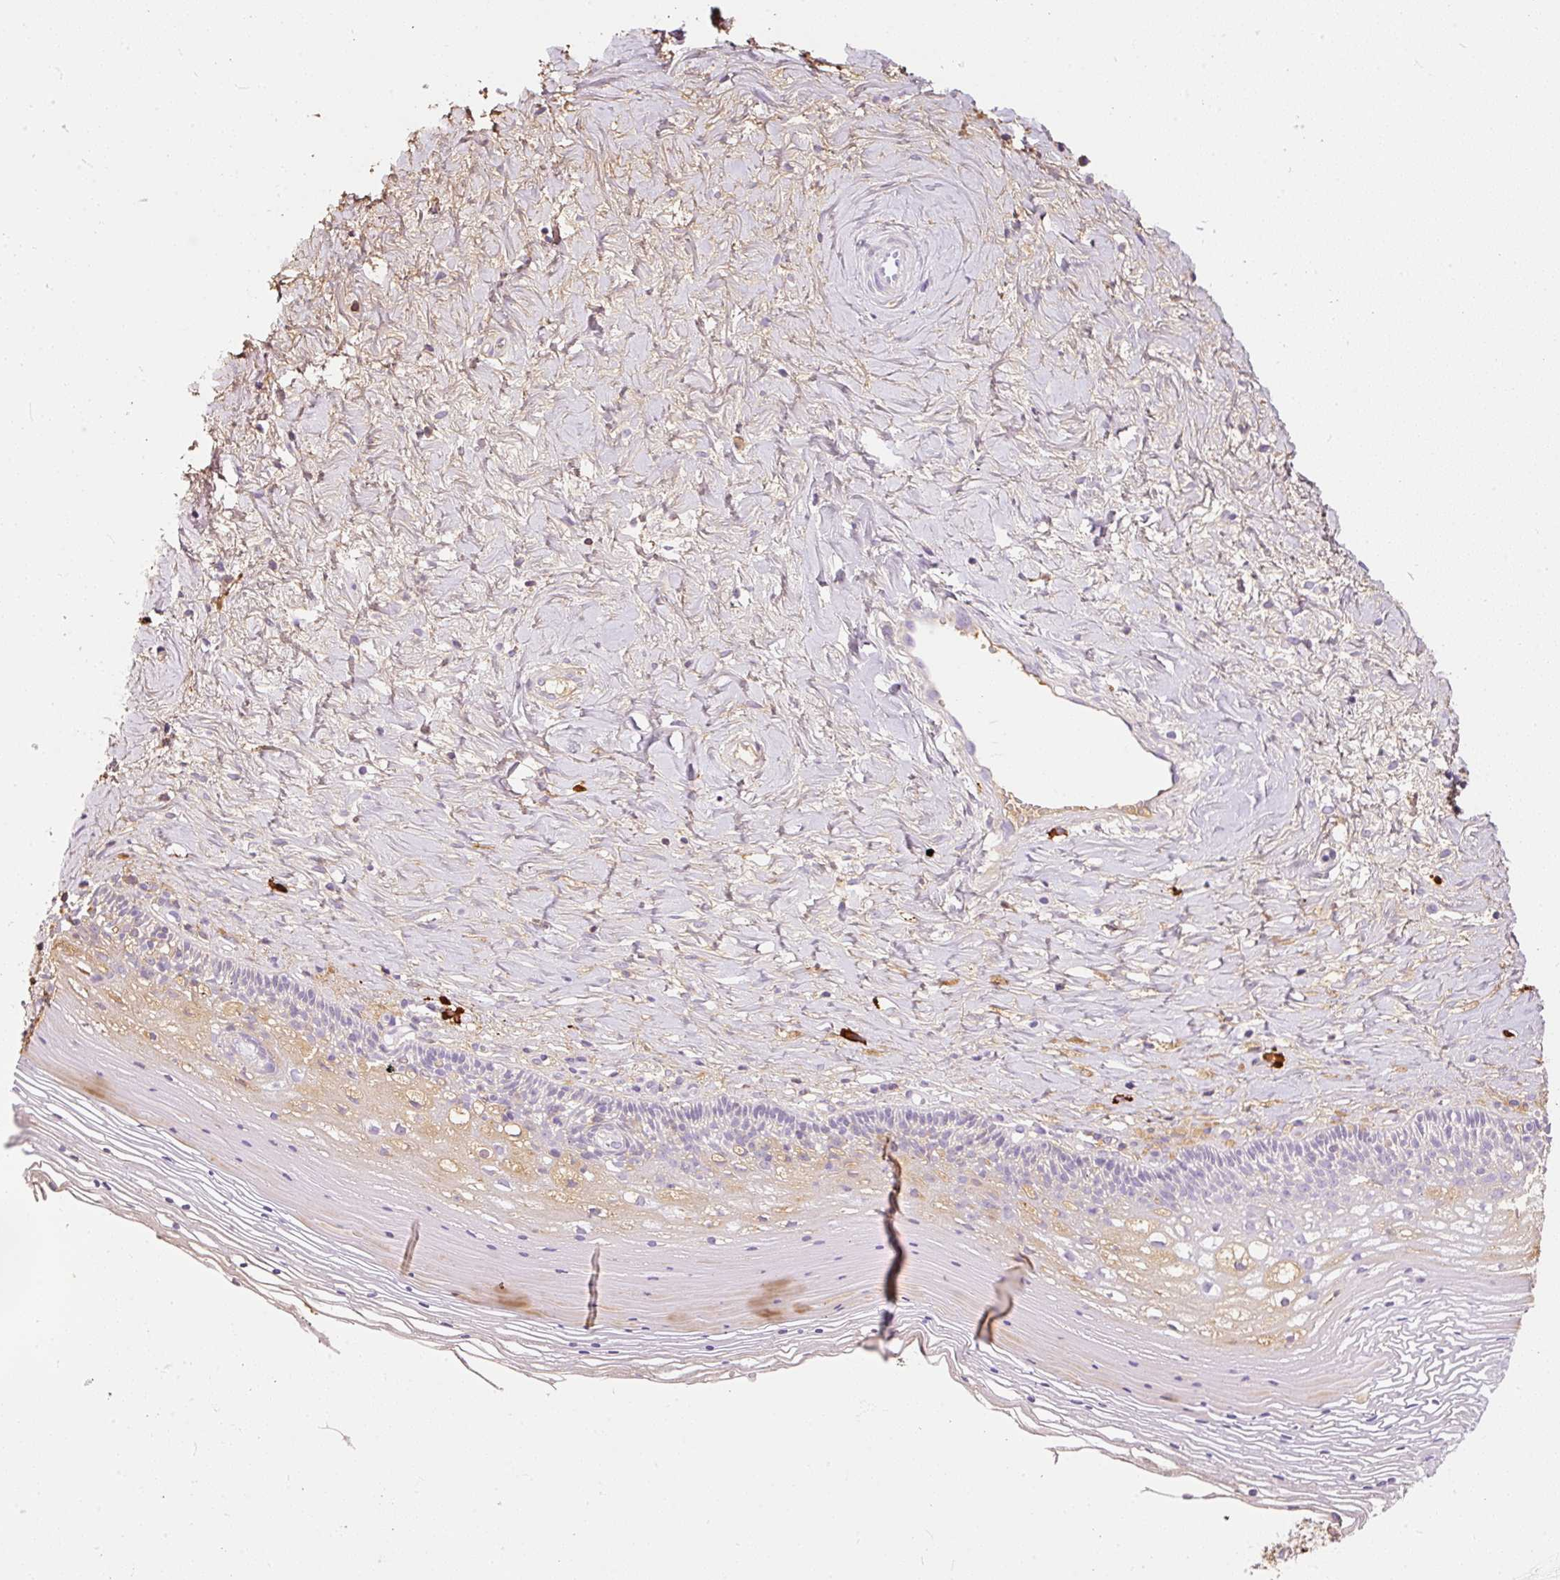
{"staining": {"intensity": "moderate", "quantity": "<25%", "location": "cytoplasmic/membranous"}, "tissue": "cervix", "cell_type": "Glandular cells", "image_type": "normal", "snomed": [{"axis": "morphology", "description": "Normal tissue, NOS"}, {"axis": "topography", "description": "Cervix"}], "caption": "Immunohistochemistry (IHC) histopathology image of normal cervix: human cervix stained using IHC demonstrates low levels of moderate protein expression localized specifically in the cytoplasmic/membranous of glandular cells, appearing as a cytoplasmic/membranous brown color.", "gene": "PRPF38B", "patient": {"sex": "female", "age": 36}}